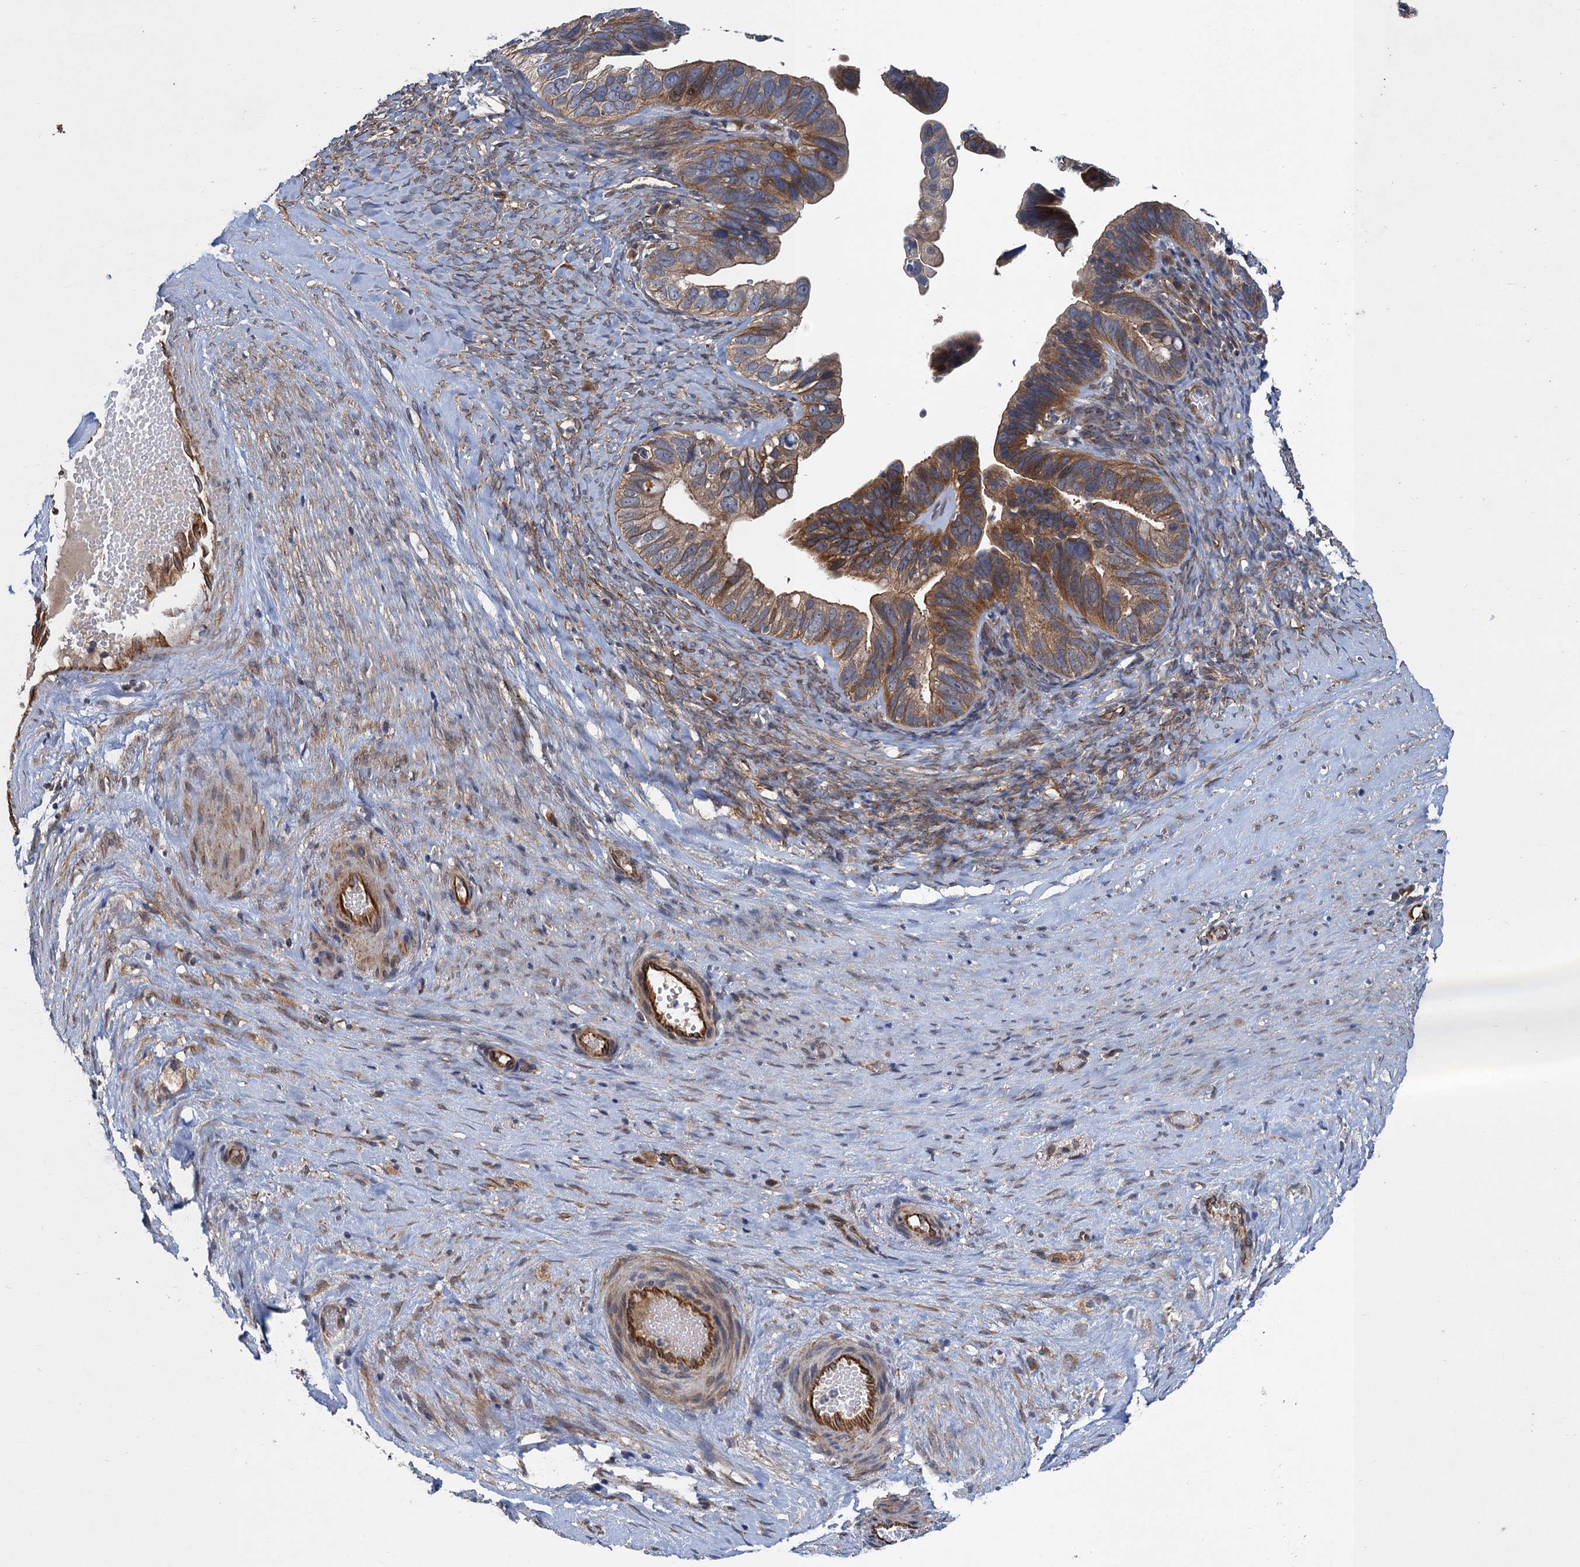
{"staining": {"intensity": "moderate", "quantity": ">75%", "location": "cytoplasmic/membranous"}, "tissue": "ovarian cancer", "cell_type": "Tumor cells", "image_type": "cancer", "snomed": [{"axis": "morphology", "description": "Cystadenocarcinoma, serous, NOS"}, {"axis": "topography", "description": "Ovary"}], "caption": "Ovarian cancer (serous cystadenocarcinoma) stained for a protein (brown) displays moderate cytoplasmic/membranous positive positivity in approximately >75% of tumor cells.", "gene": "PJA2", "patient": {"sex": "female", "age": 56}}